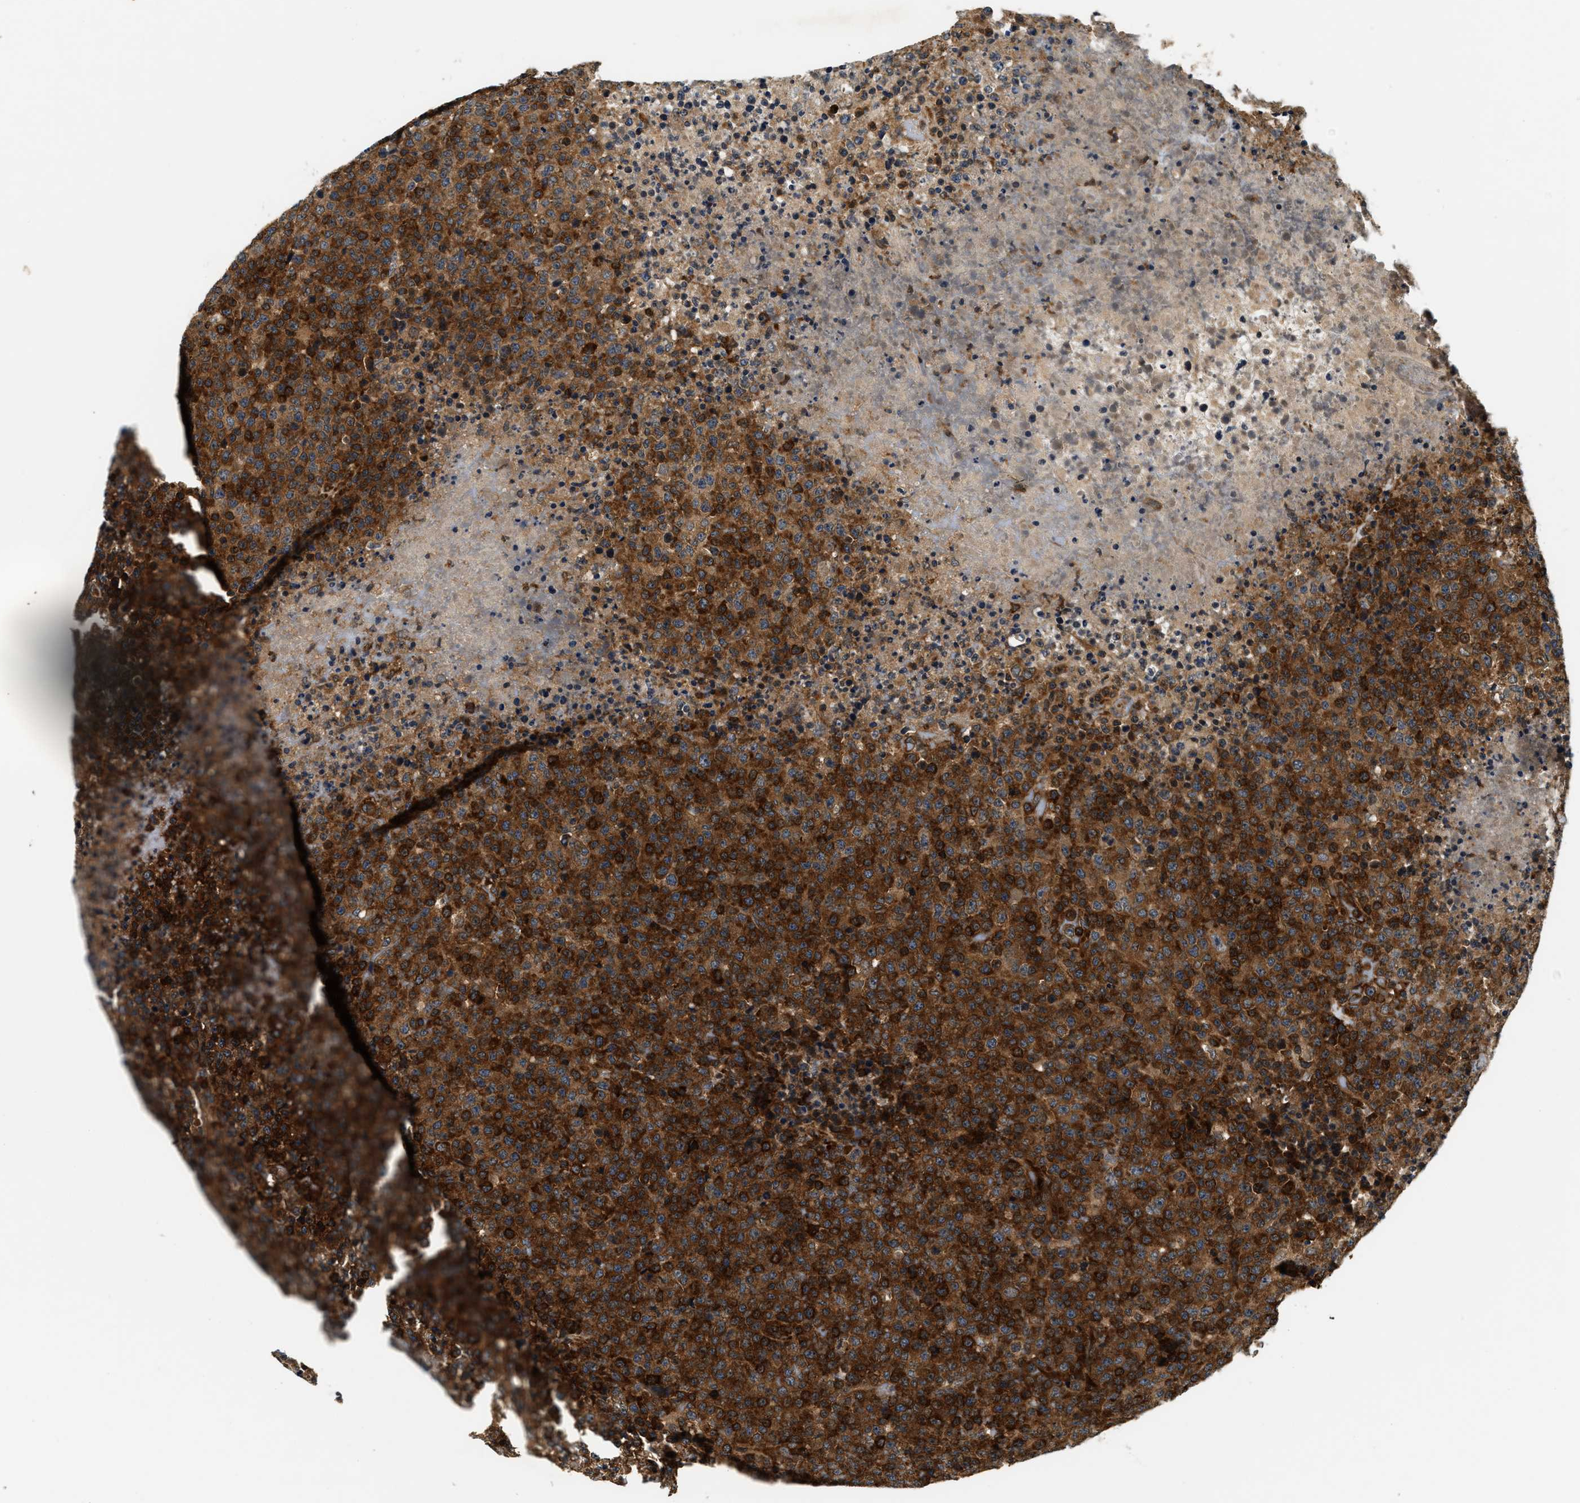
{"staining": {"intensity": "strong", "quantity": ">75%", "location": "cytoplasmic/membranous"}, "tissue": "lymphoma", "cell_type": "Tumor cells", "image_type": "cancer", "snomed": [{"axis": "morphology", "description": "Malignant lymphoma, non-Hodgkin's type, High grade"}, {"axis": "topography", "description": "Lymph node"}], "caption": "A histopathology image showing strong cytoplasmic/membranous expression in approximately >75% of tumor cells in lymphoma, as visualized by brown immunohistochemical staining.", "gene": "SAMD9", "patient": {"sex": "male", "age": 13}}